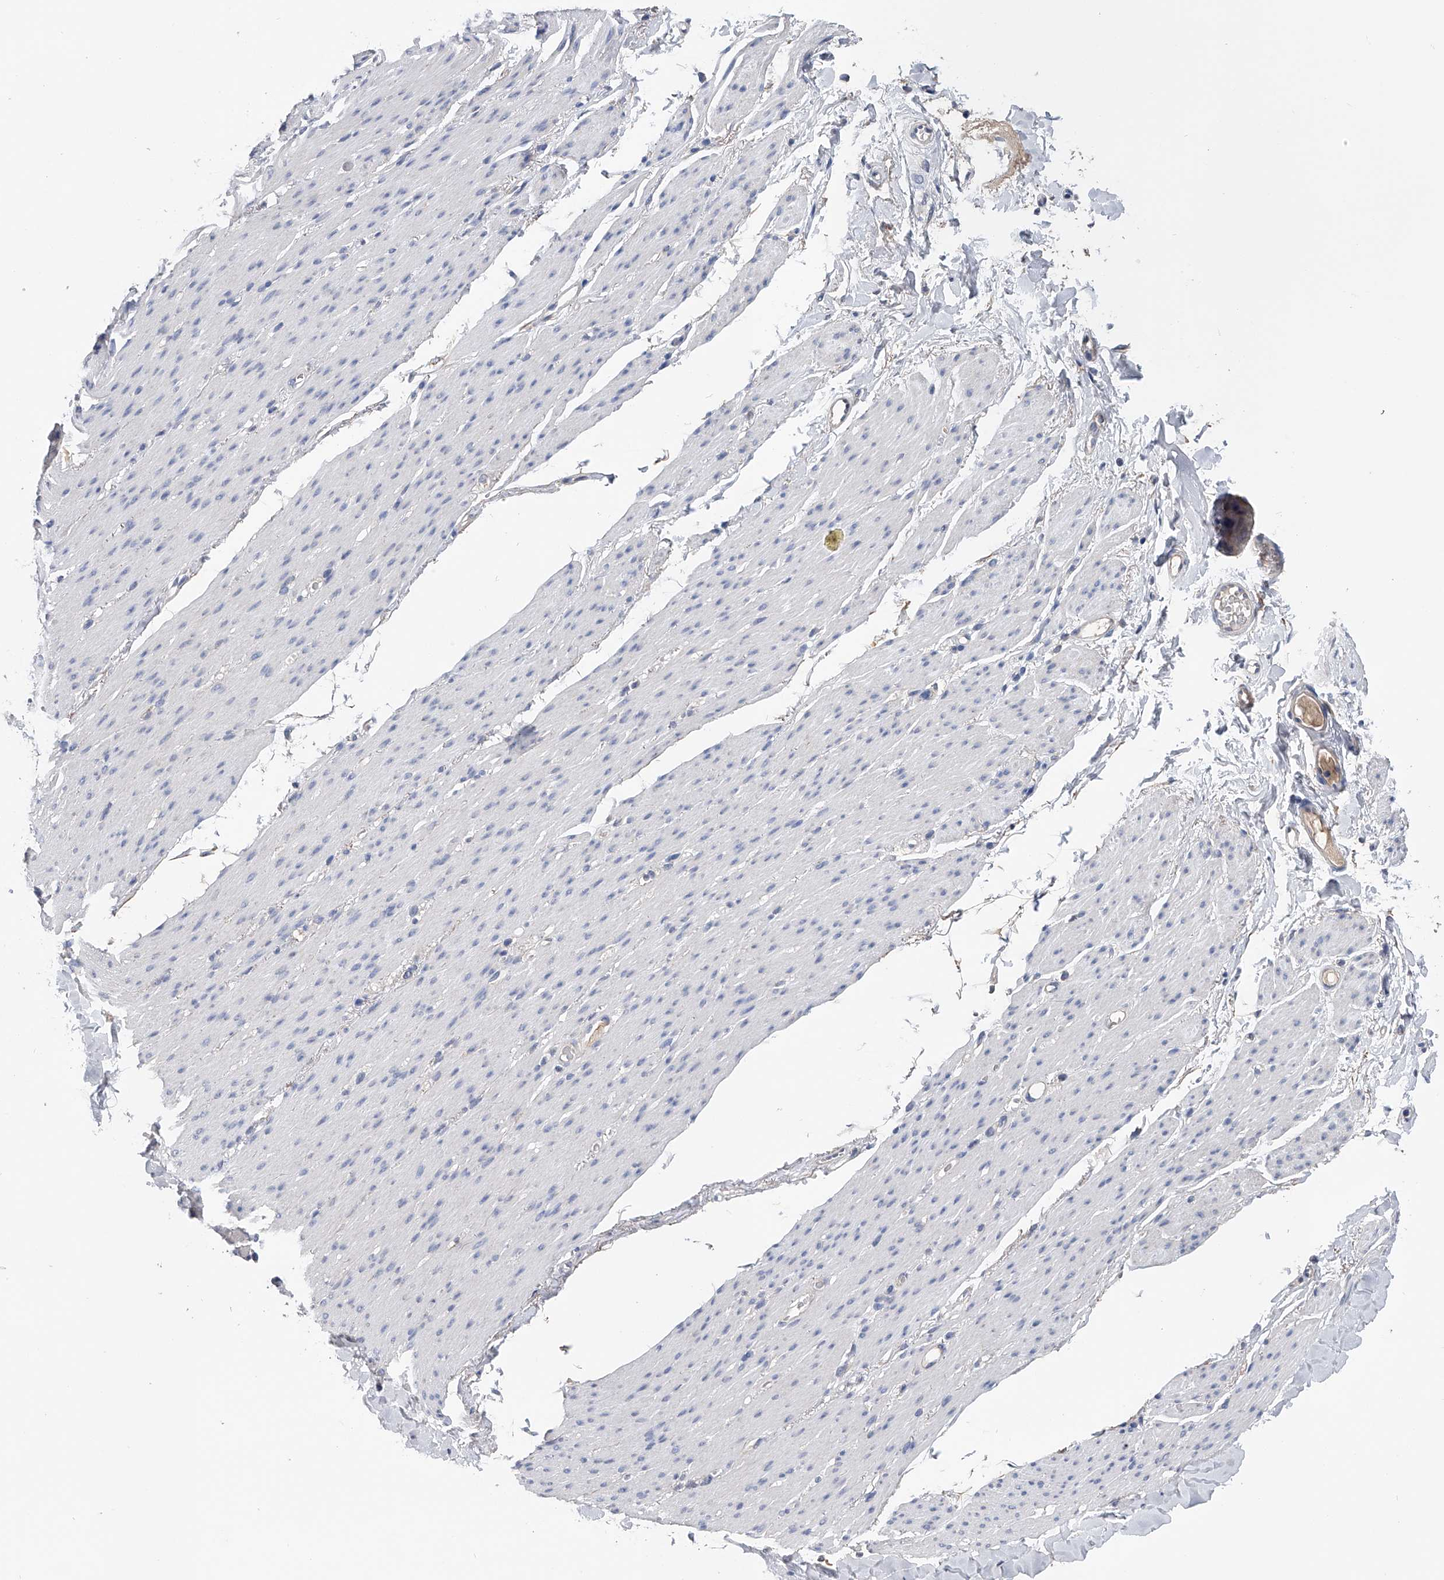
{"staining": {"intensity": "negative", "quantity": "none", "location": "none"}, "tissue": "smooth muscle", "cell_type": "Smooth muscle cells", "image_type": "normal", "snomed": [{"axis": "morphology", "description": "Normal tissue, NOS"}, {"axis": "topography", "description": "Colon"}, {"axis": "topography", "description": "Peripheral nerve tissue"}], "caption": "The photomicrograph reveals no staining of smooth muscle cells in unremarkable smooth muscle. Brightfield microscopy of IHC stained with DAB (3,3'-diaminobenzidine) (brown) and hematoxylin (blue), captured at high magnification.", "gene": "PGM3", "patient": {"sex": "female", "age": 61}}